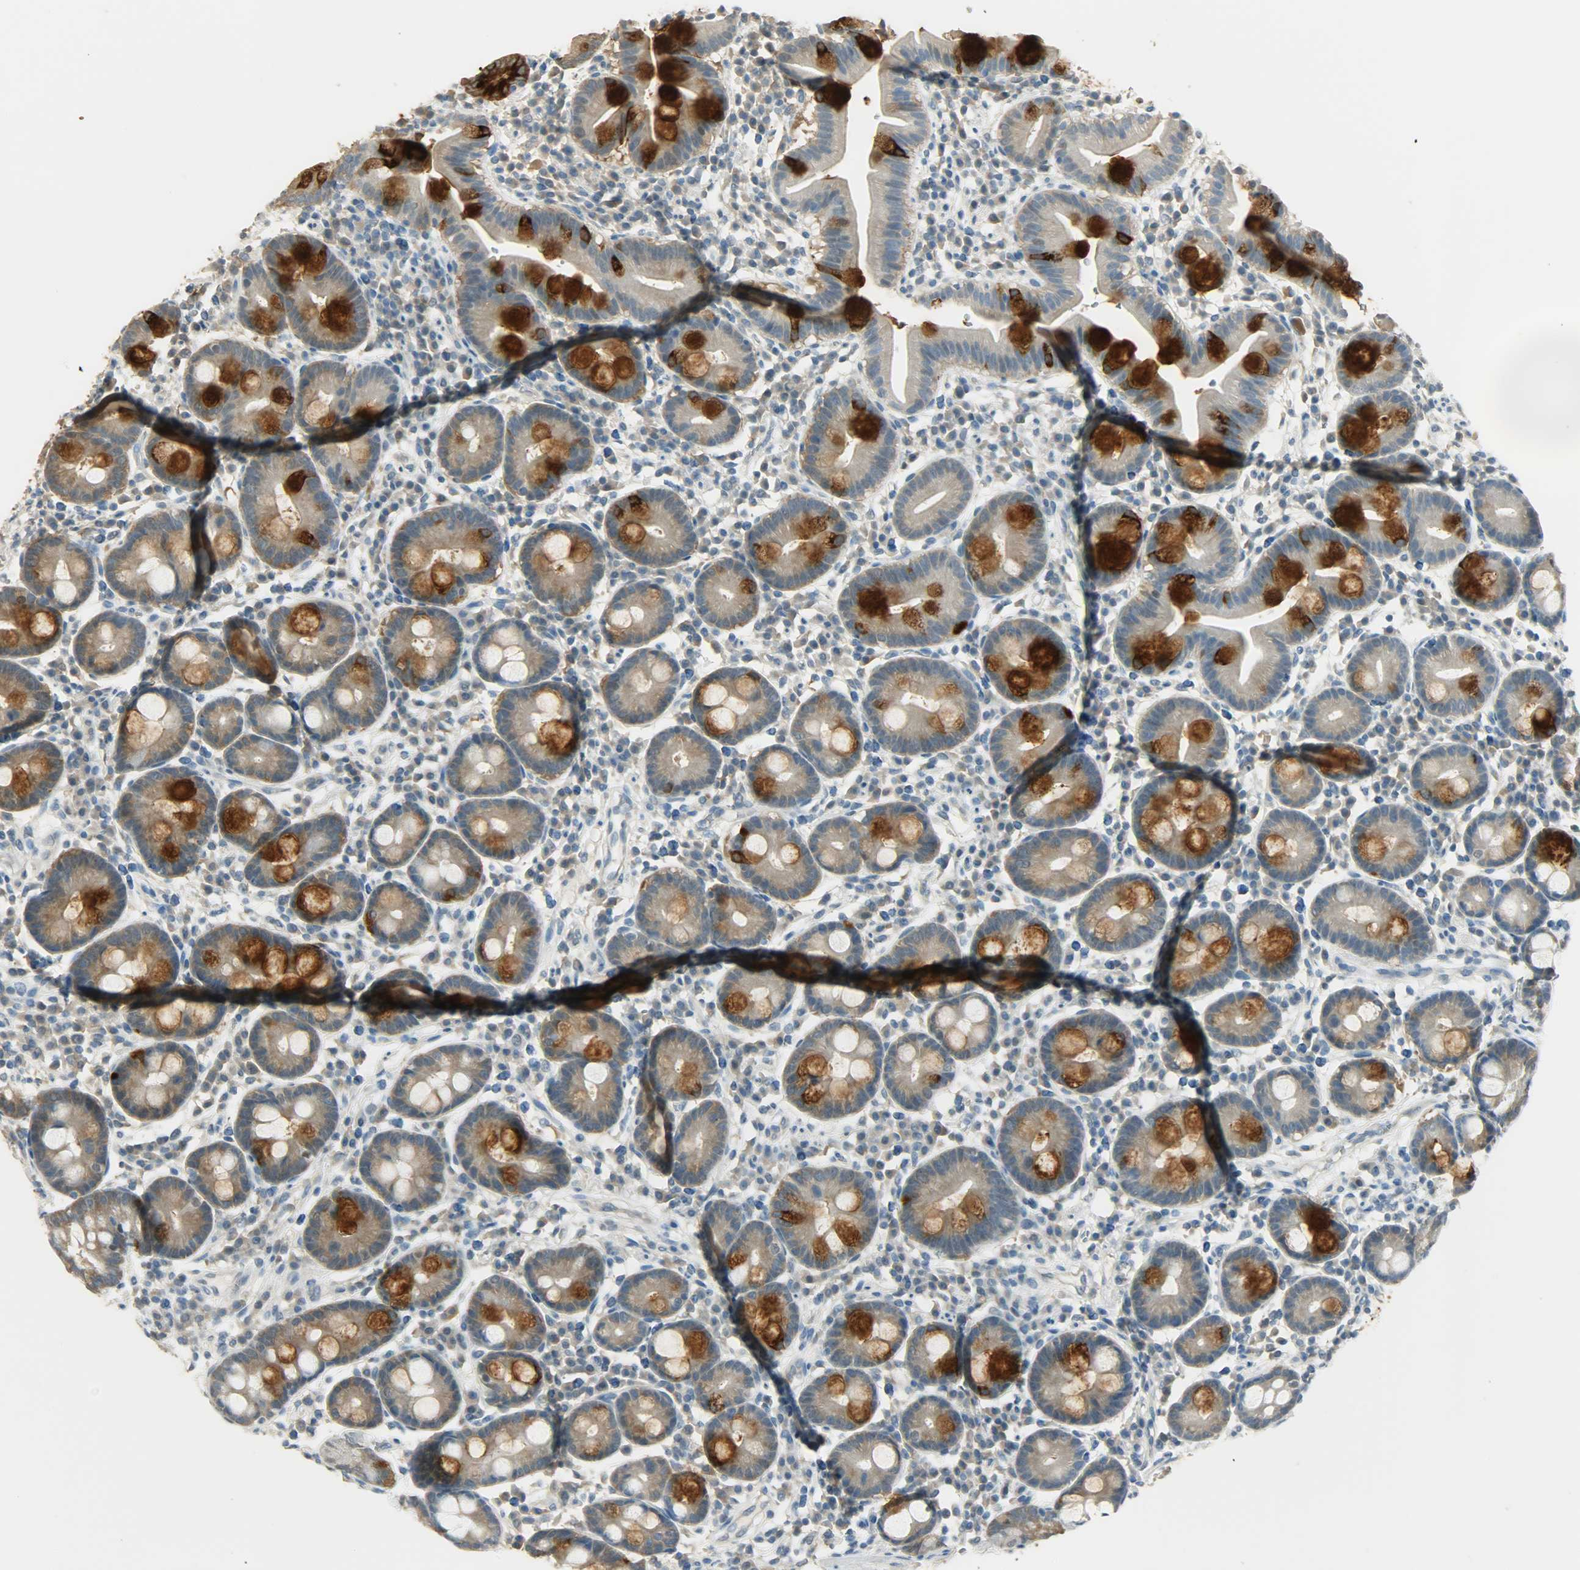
{"staining": {"intensity": "strong", "quantity": ">75%", "location": "cytoplasmic/membranous"}, "tissue": "duodenum", "cell_type": "Glandular cells", "image_type": "normal", "snomed": [{"axis": "morphology", "description": "Normal tissue, NOS"}, {"axis": "topography", "description": "Duodenum"}], "caption": "Duodenum stained with IHC demonstrates strong cytoplasmic/membranous staining in about >75% of glandular cells.", "gene": "PRMT5", "patient": {"sex": "male", "age": 50}}